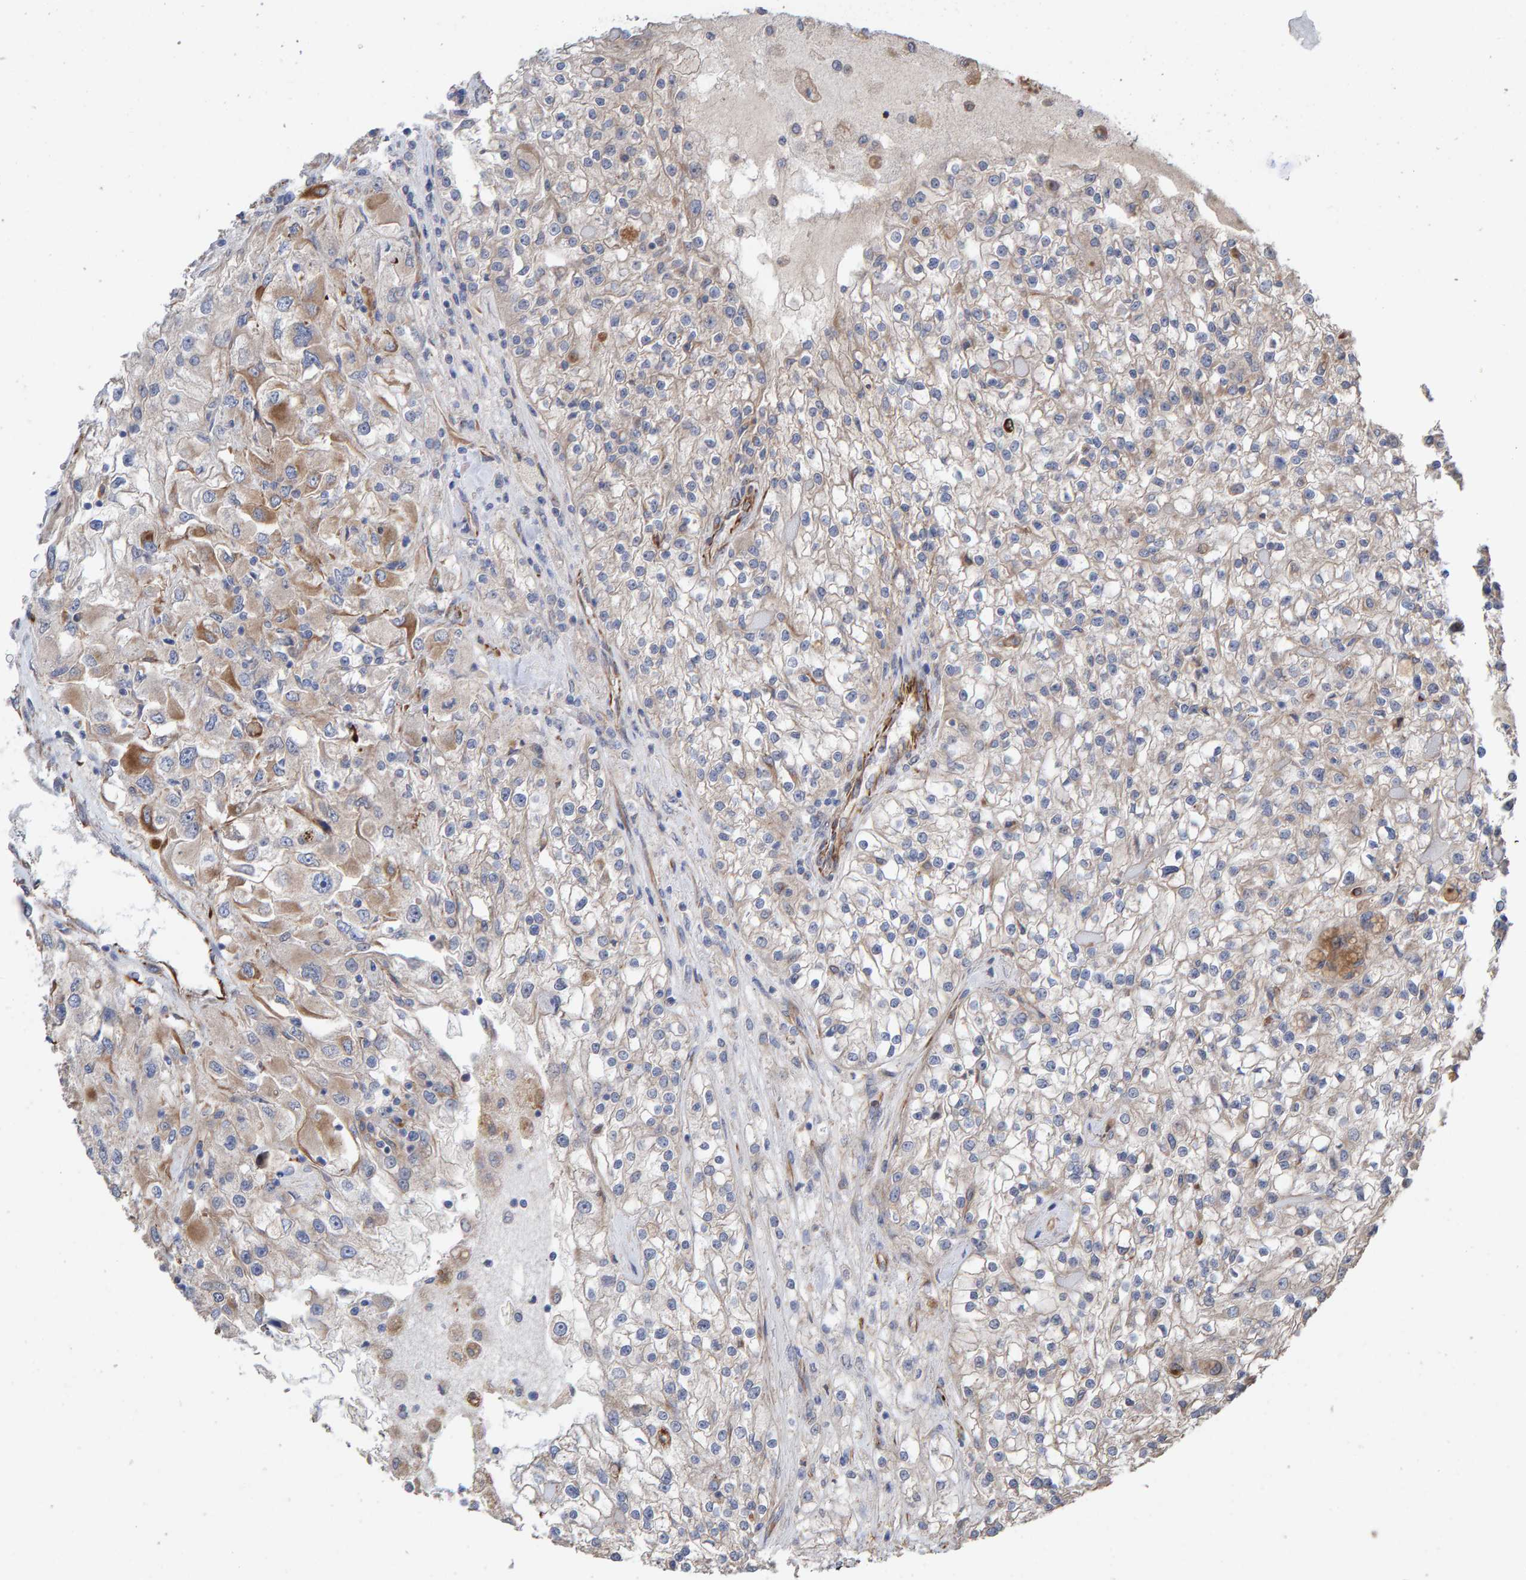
{"staining": {"intensity": "moderate", "quantity": "25%-75%", "location": "cytoplasmic/membranous"}, "tissue": "renal cancer", "cell_type": "Tumor cells", "image_type": "cancer", "snomed": [{"axis": "morphology", "description": "Adenocarcinoma, NOS"}, {"axis": "topography", "description": "Kidney"}], "caption": "Immunohistochemistry micrograph of renal cancer (adenocarcinoma) stained for a protein (brown), which reveals medium levels of moderate cytoplasmic/membranous positivity in approximately 25%-75% of tumor cells.", "gene": "ZNF347", "patient": {"sex": "female", "age": 52}}